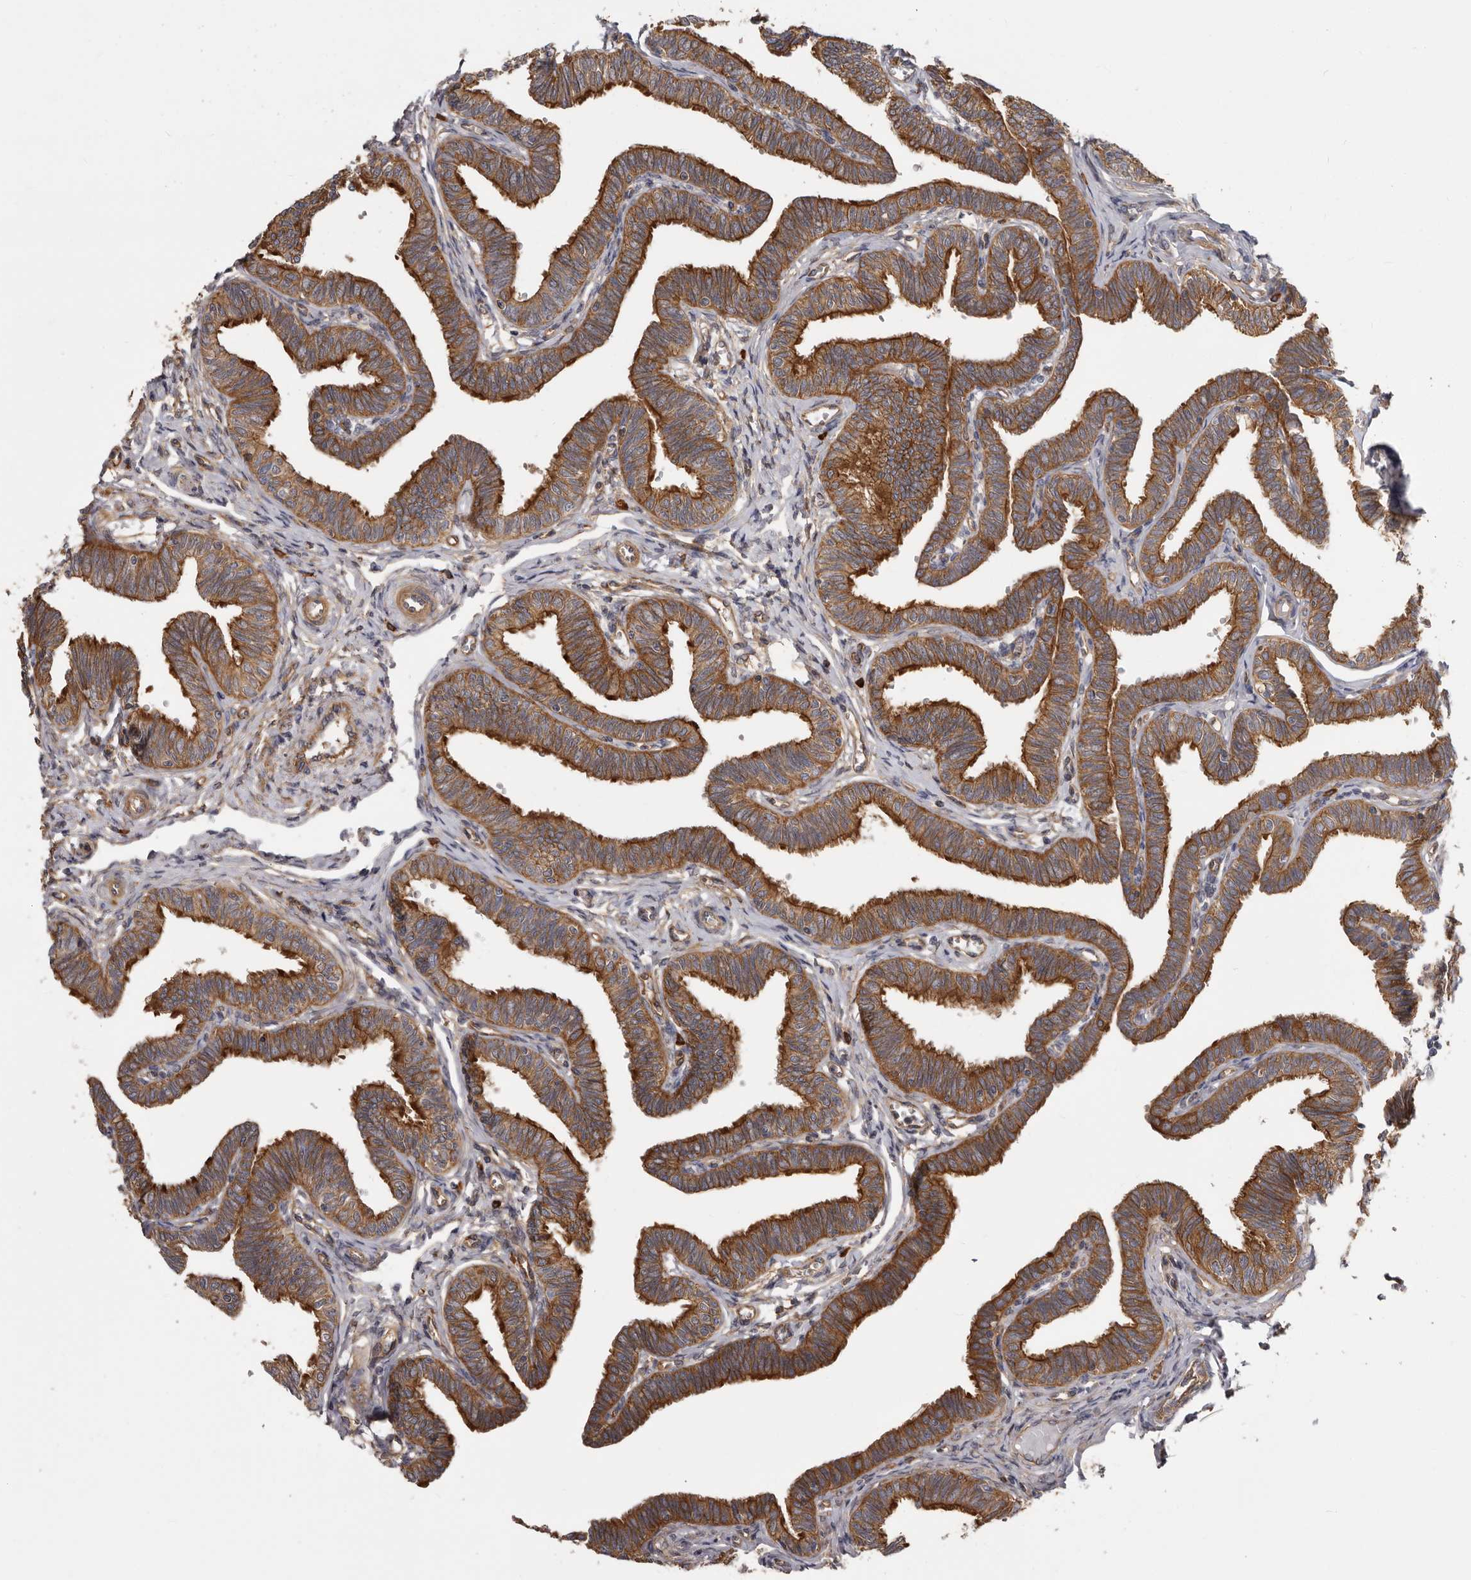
{"staining": {"intensity": "strong", "quantity": ">75%", "location": "cytoplasmic/membranous"}, "tissue": "fallopian tube", "cell_type": "Glandular cells", "image_type": "normal", "snomed": [{"axis": "morphology", "description": "Normal tissue, NOS"}, {"axis": "topography", "description": "Fallopian tube"}, {"axis": "topography", "description": "Ovary"}], "caption": "Brown immunohistochemical staining in benign human fallopian tube displays strong cytoplasmic/membranous expression in approximately >75% of glandular cells. Nuclei are stained in blue.", "gene": "ENAH", "patient": {"sex": "female", "age": 23}}